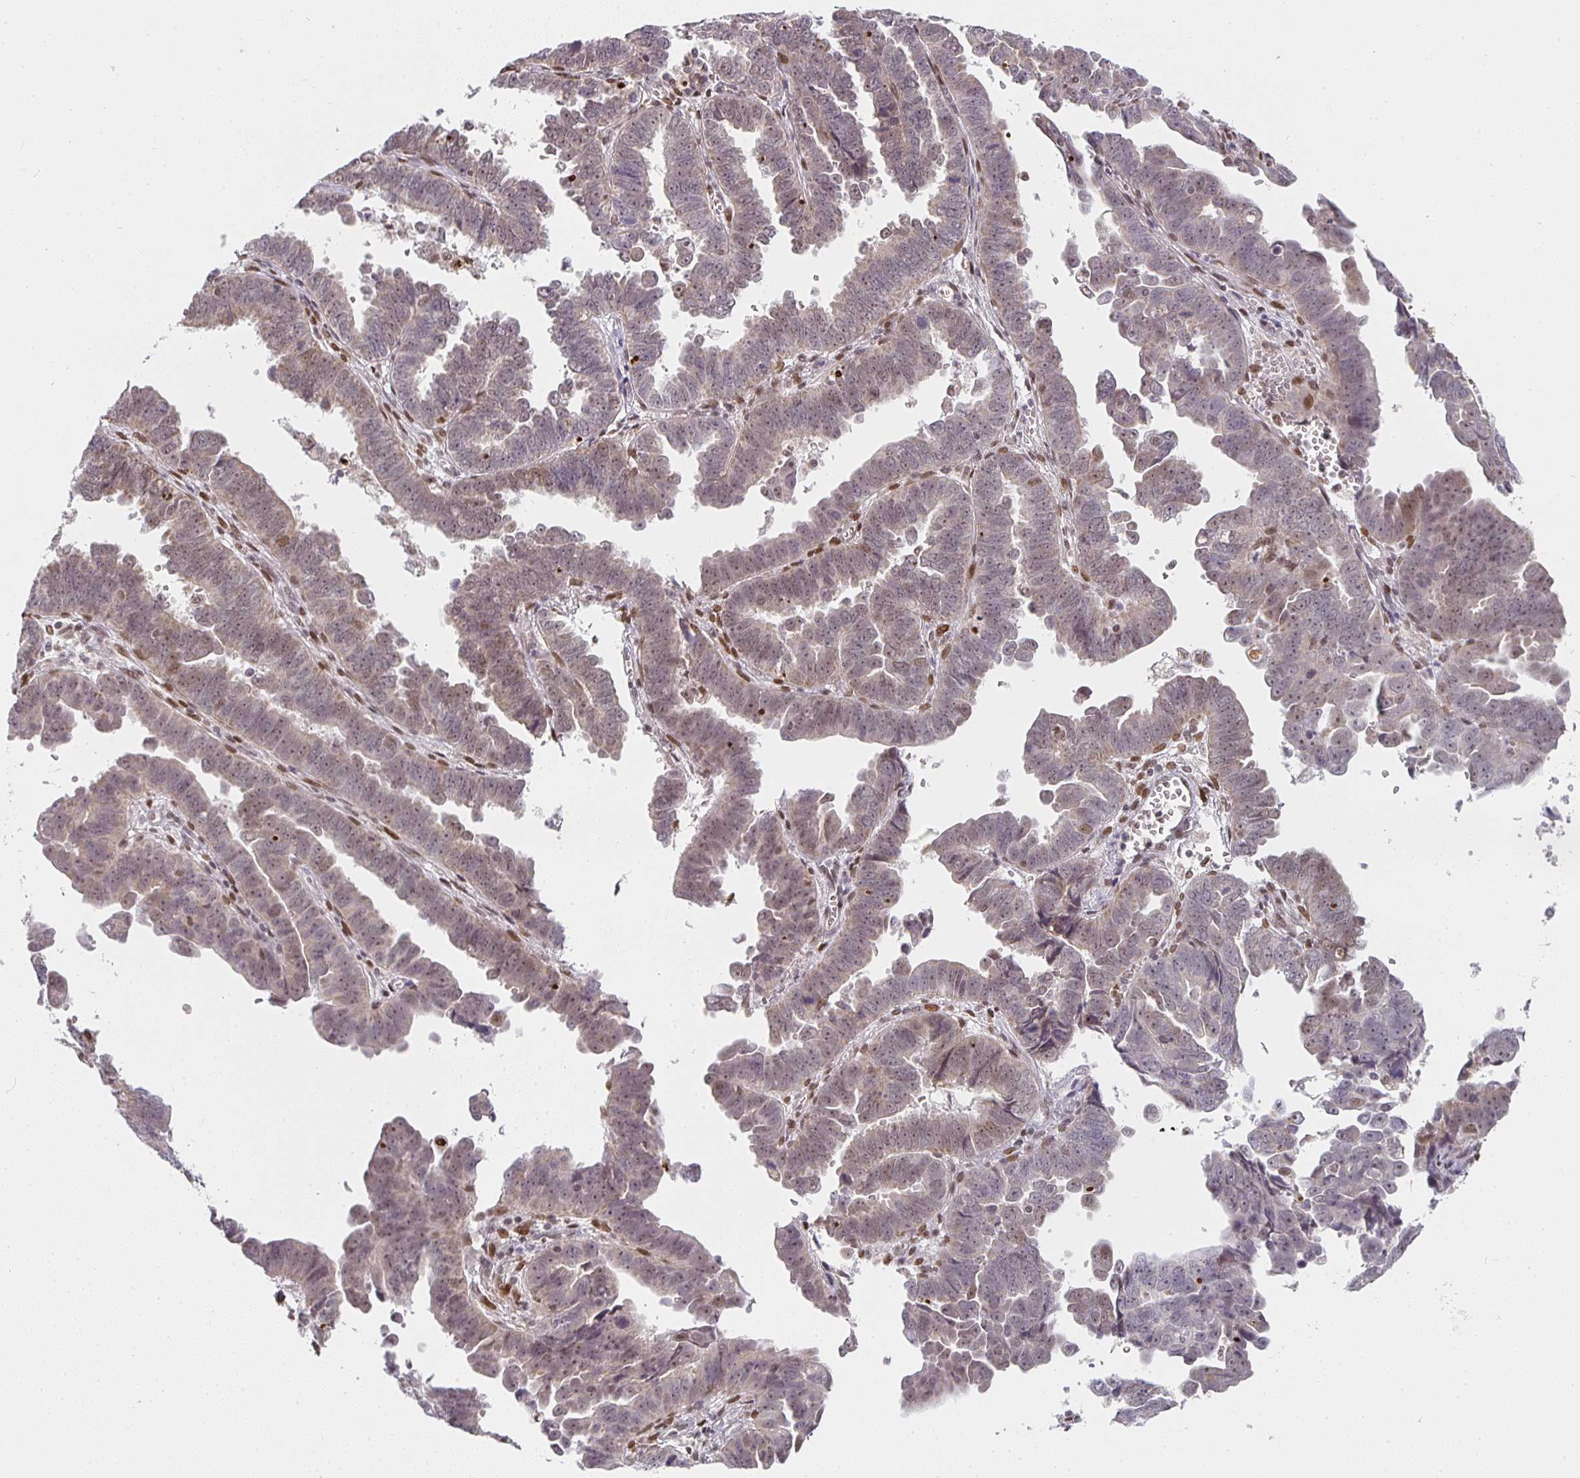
{"staining": {"intensity": "weak", "quantity": "25%-75%", "location": "nuclear"}, "tissue": "endometrial cancer", "cell_type": "Tumor cells", "image_type": "cancer", "snomed": [{"axis": "morphology", "description": "Adenocarcinoma, NOS"}, {"axis": "topography", "description": "Endometrium"}], "caption": "Tumor cells show low levels of weak nuclear positivity in approximately 25%-75% of cells in human adenocarcinoma (endometrial).", "gene": "SMARCA2", "patient": {"sex": "female", "age": 75}}